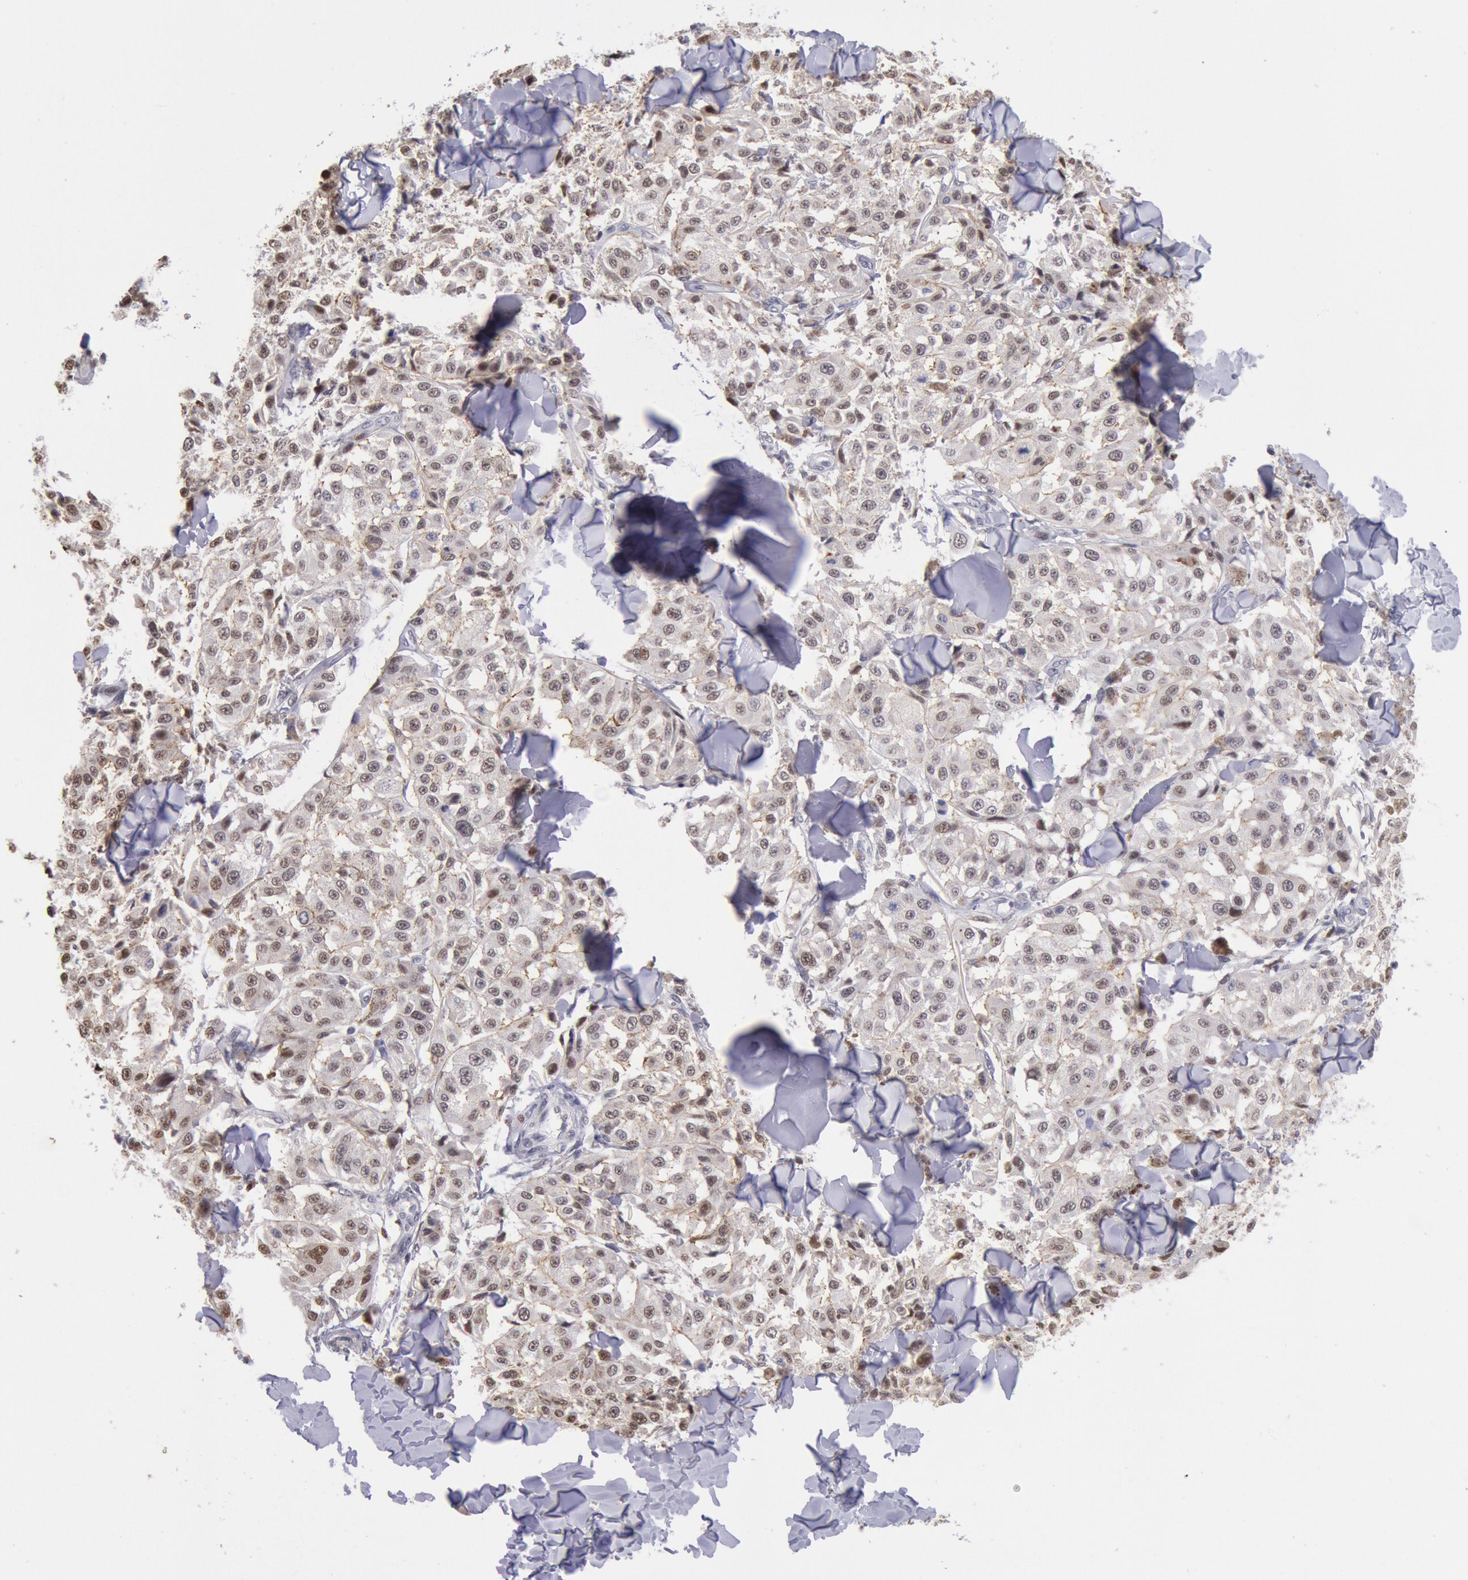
{"staining": {"intensity": "moderate", "quantity": "25%-75%", "location": "cytoplasmic/membranous,nuclear"}, "tissue": "melanoma", "cell_type": "Tumor cells", "image_type": "cancer", "snomed": [{"axis": "morphology", "description": "Malignant melanoma, NOS"}, {"axis": "topography", "description": "Skin"}], "caption": "A high-resolution histopathology image shows IHC staining of malignant melanoma, which exhibits moderate cytoplasmic/membranous and nuclear staining in about 25%-75% of tumor cells. The staining was performed using DAB, with brown indicating positive protein expression. Nuclei are stained blue with hematoxylin.", "gene": "MYH7", "patient": {"sex": "female", "age": 64}}